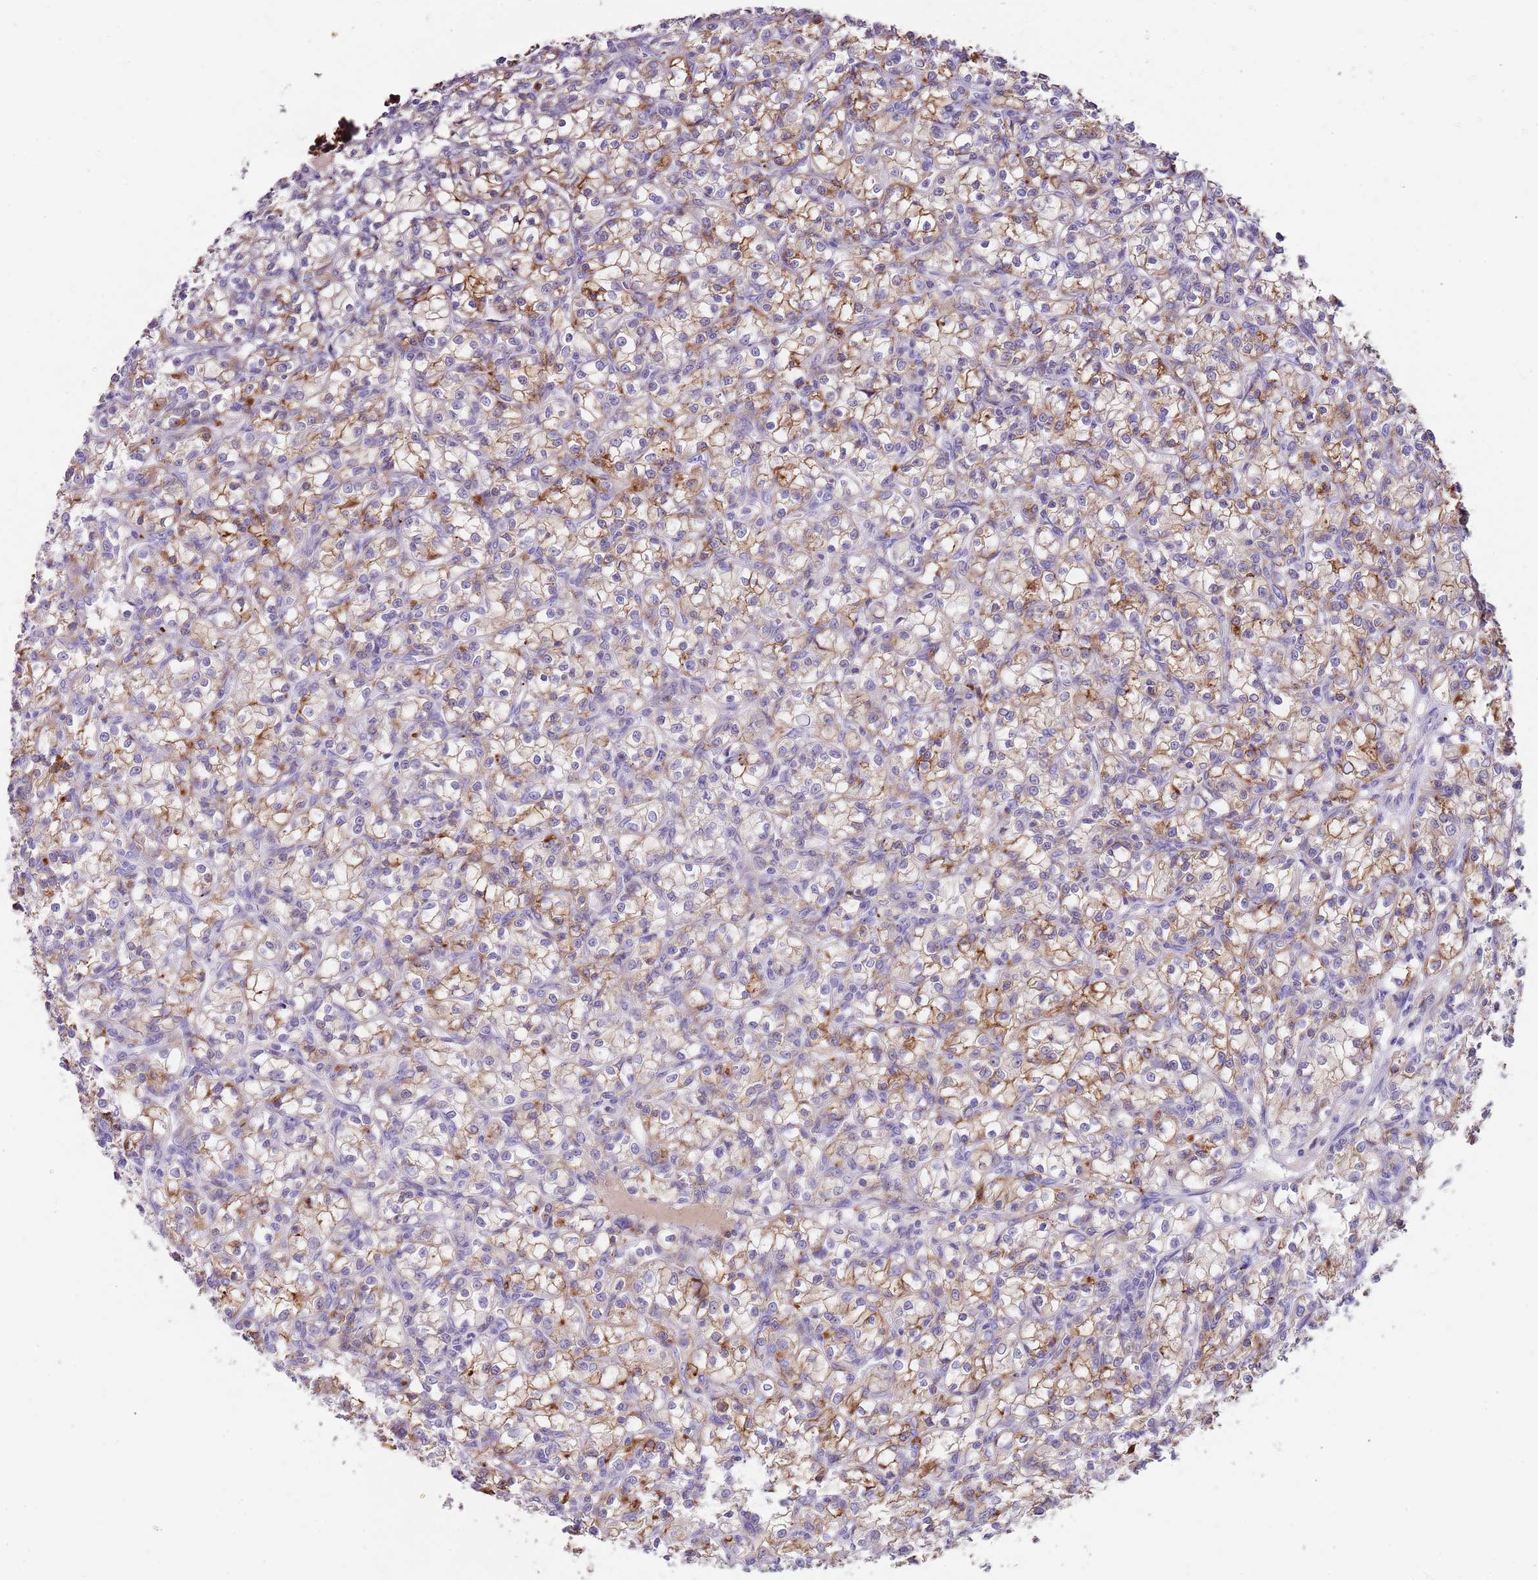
{"staining": {"intensity": "moderate", "quantity": ">75%", "location": "cytoplasmic/membranous"}, "tissue": "renal cancer", "cell_type": "Tumor cells", "image_type": "cancer", "snomed": [{"axis": "morphology", "description": "Adenocarcinoma, NOS"}, {"axis": "topography", "description": "Kidney"}], "caption": "Adenocarcinoma (renal) stained for a protein (brown) displays moderate cytoplasmic/membranous positive staining in about >75% of tumor cells.", "gene": "C2CD3", "patient": {"sex": "female", "age": 59}}